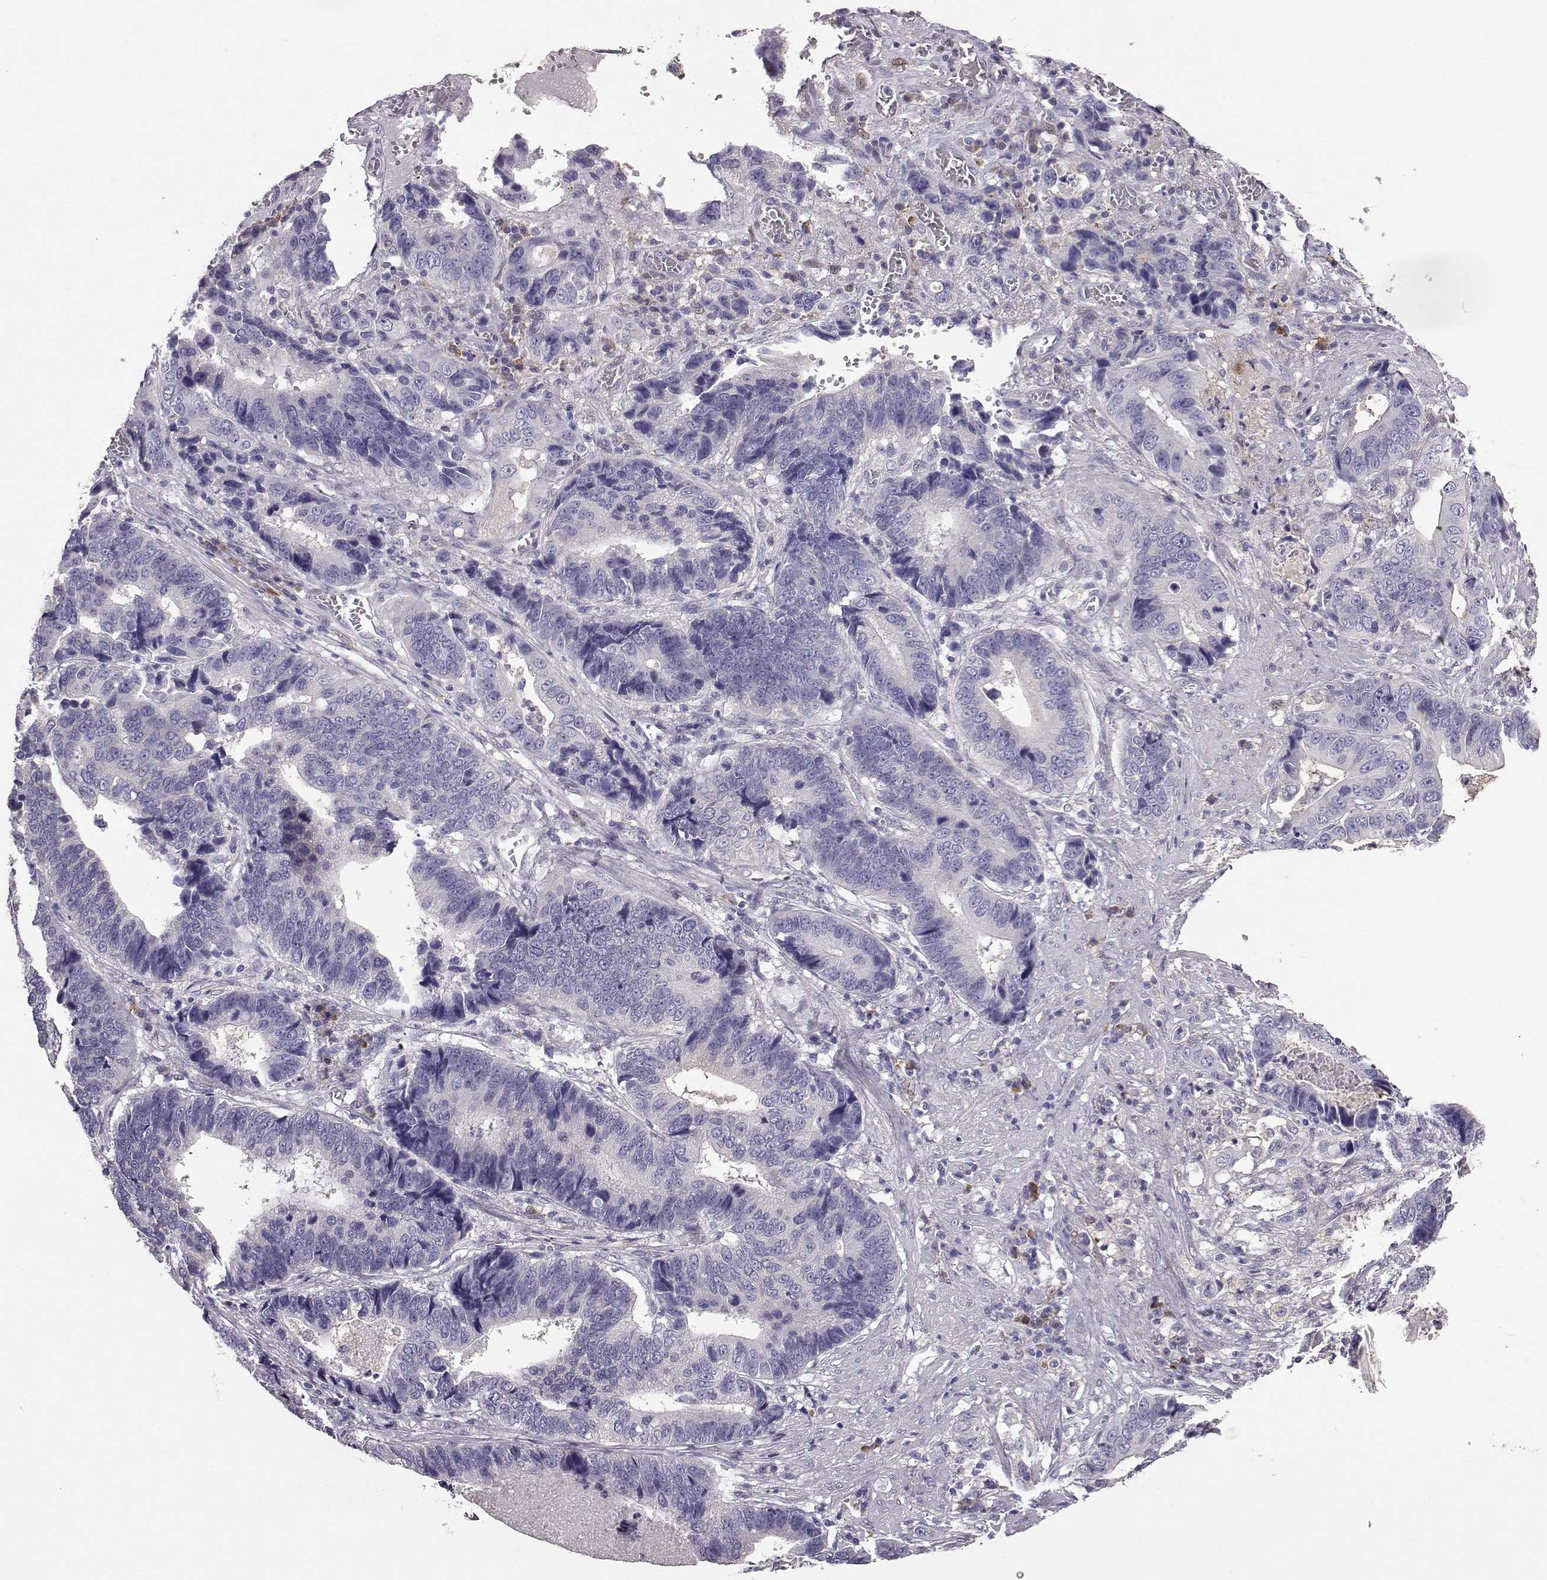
{"staining": {"intensity": "negative", "quantity": "none", "location": "none"}, "tissue": "stomach cancer", "cell_type": "Tumor cells", "image_type": "cancer", "snomed": [{"axis": "morphology", "description": "Adenocarcinoma, NOS"}, {"axis": "topography", "description": "Stomach"}], "caption": "A high-resolution photomicrograph shows IHC staining of stomach cancer, which reveals no significant staining in tumor cells. The staining is performed using DAB (3,3'-diaminobenzidine) brown chromogen with nuclei counter-stained in using hematoxylin.", "gene": "ADGRG5", "patient": {"sex": "male", "age": 84}}